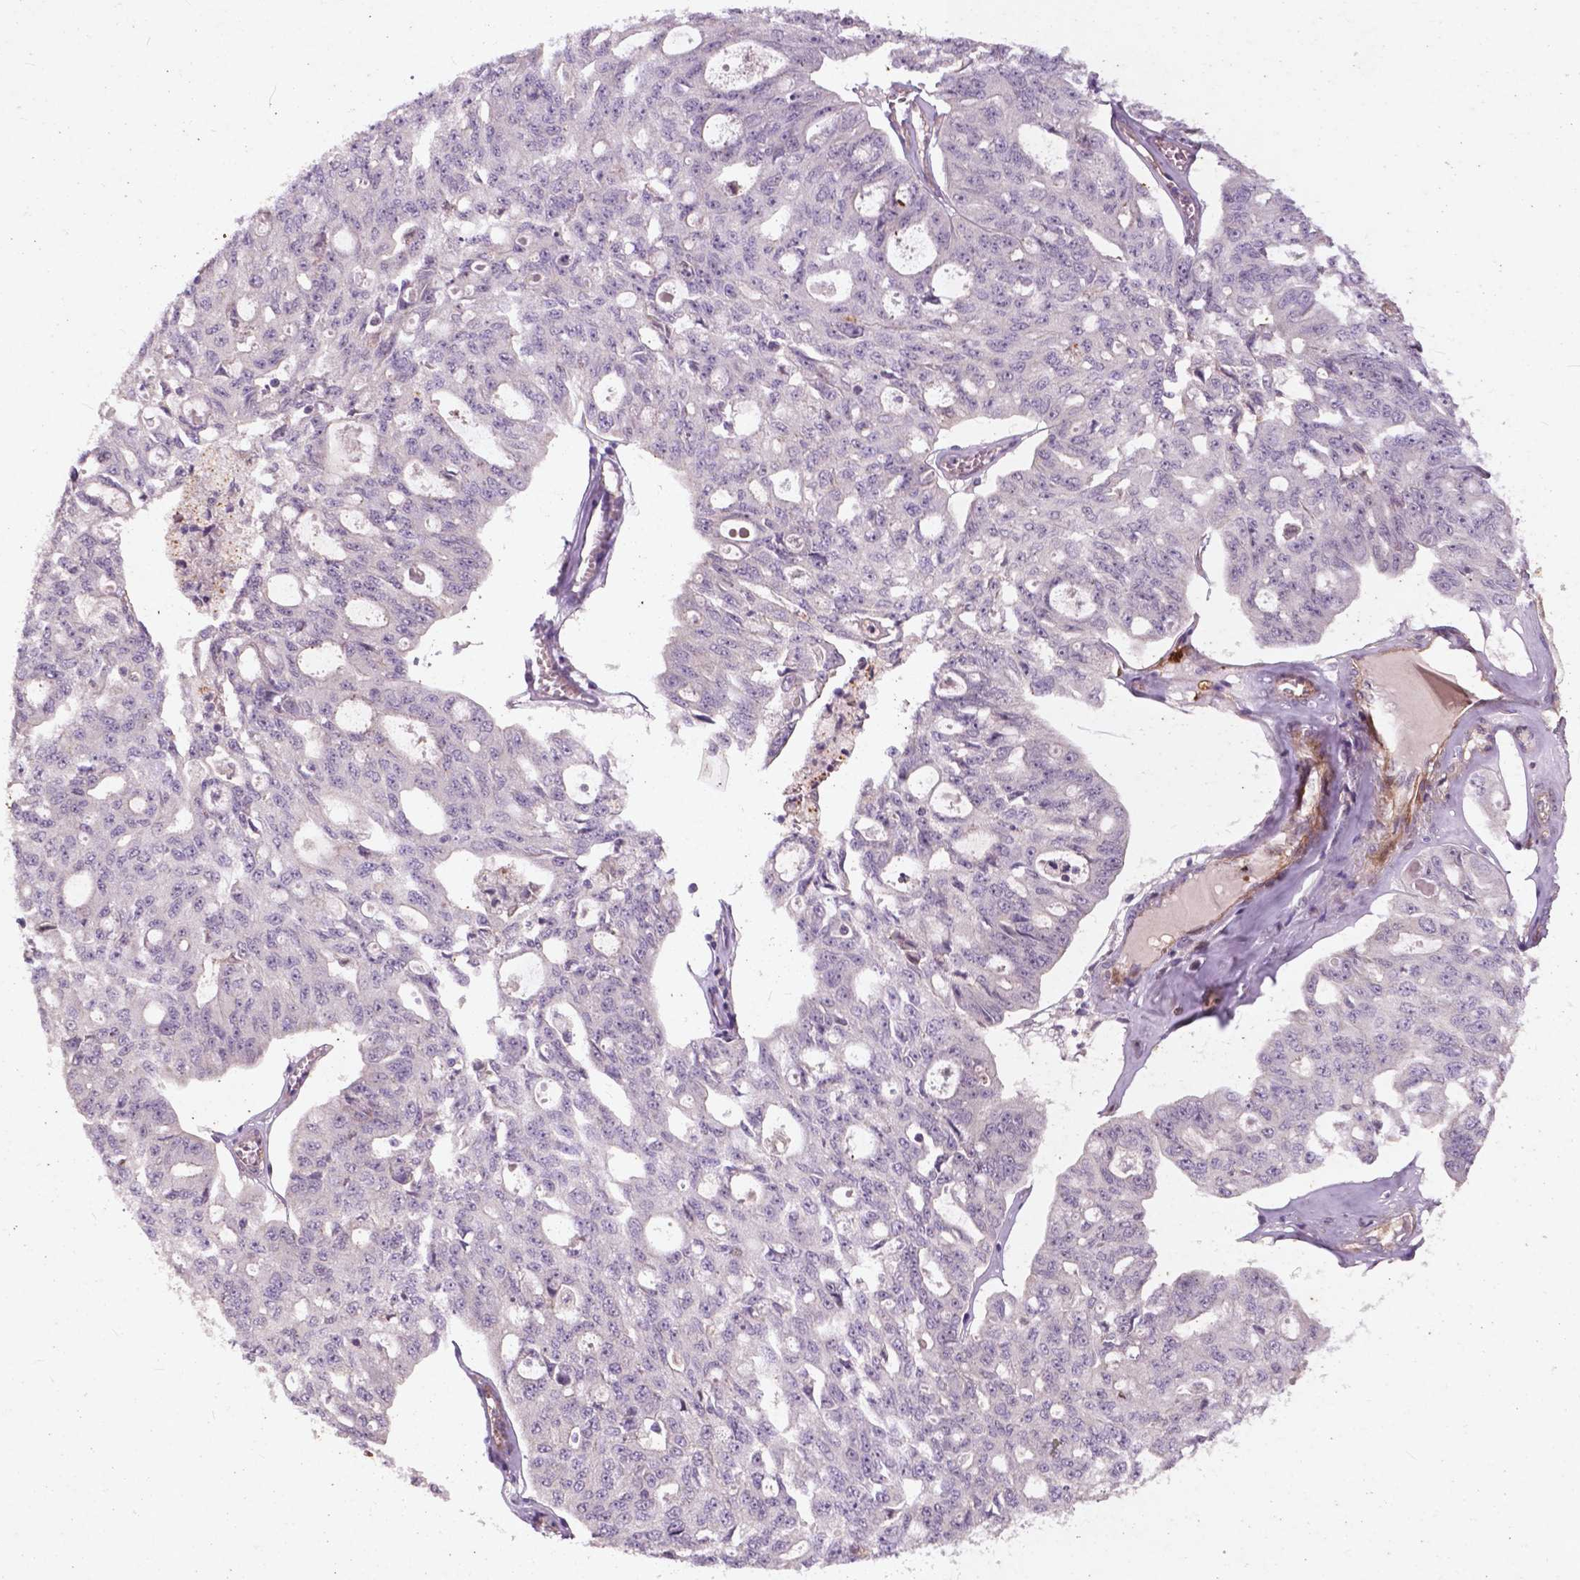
{"staining": {"intensity": "negative", "quantity": "none", "location": "none"}, "tissue": "ovarian cancer", "cell_type": "Tumor cells", "image_type": "cancer", "snomed": [{"axis": "morphology", "description": "Carcinoma, endometroid"}, {"axis": "topography", "description": "Ovary"}], "caption": "Immunohistochemistry of human ovarian cancer (endometroid carcinoma) shows no expression in tumor cells.", "gene": "RFPL4B", "patient": {"sex": "female", "age": 65}}